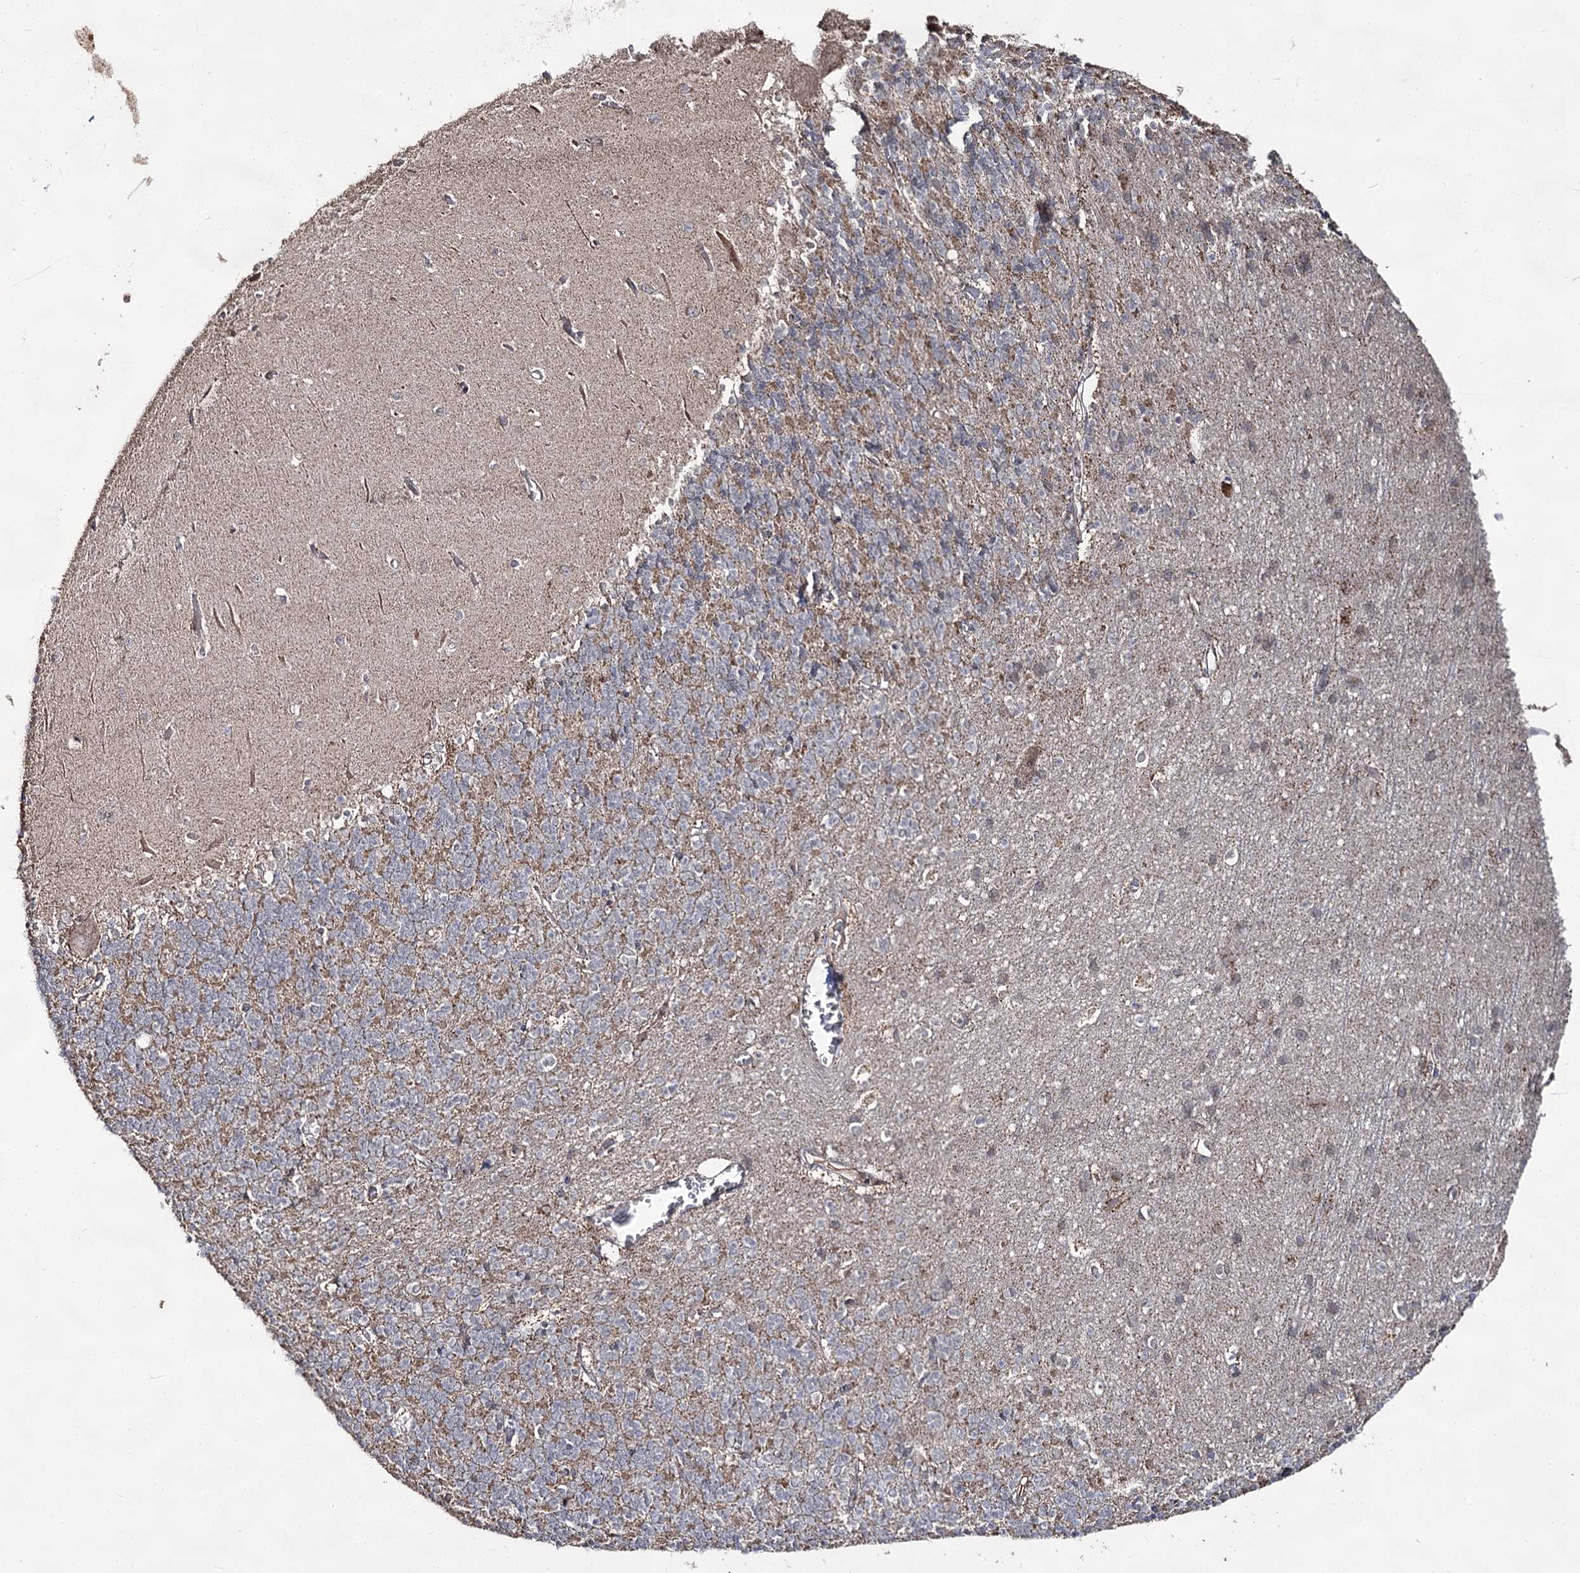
{"staining": {"intensity": "weak", "quantity": "25%-75%", "location": "cytoplasmic/membranous"}, "tissue": "cerebellum", "cell_type": "Cells in granular layer", "image_type": "normal", "snomed": [{"axis": "morphology", "description": "Normal tissue, NOS"}, {"axis": "topography", "description": "Cerebellum"}], "caption": "Protein staining of unremarkable cerebellum shows weak cytoplasmic/membranous staining in approximately 25%-75% of cells in granular layer.", "gene": "ACTR6", "patient": {"sex": "male", "age": 37}}